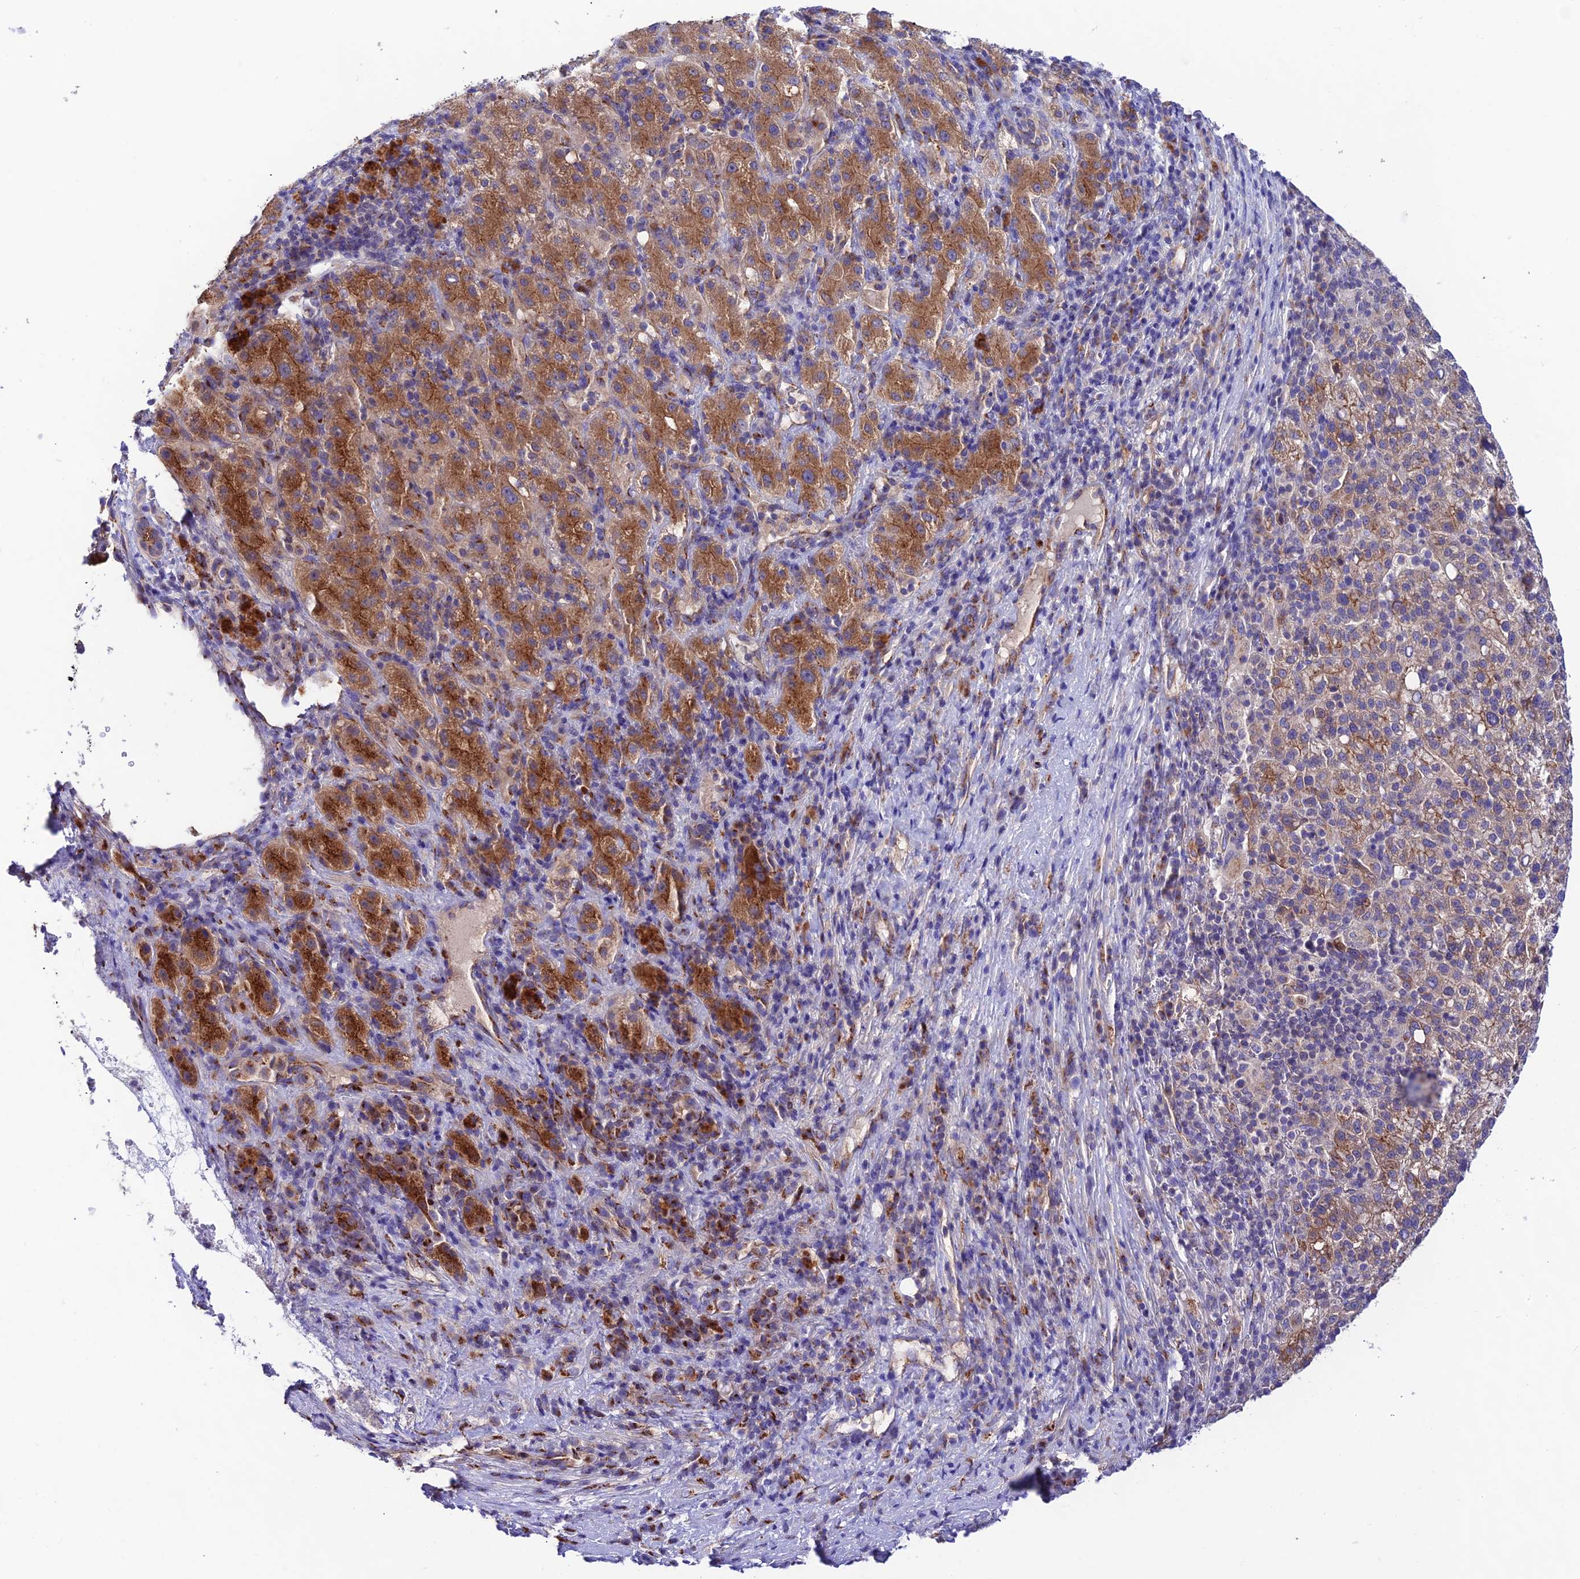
{"staining": {"intensity": "moderate", "quantity": ">75%", "location": "cytoplasmic/membranous"}, "tissue": "liver cancer", "cell_type": "Tumor cells", "image_type": "cancer", "snomed": [{"axis": "morphology", "description": "Carcinoma, Hepatocellular, NOS"}, {"axis": "topography", "description": "Liver"}], "caption": "High-magnification brightfield microscopy of hepatocellular carcinoma (liver) stained with DAB (brown) and counterstained with hematoxylin (blue). tumor cells exhibit moderate cytoplasmic/membranous positivity is present in about>75% of cells.", "gene": "LACTB2", "patient": {"sex": "female", "age": 58}}